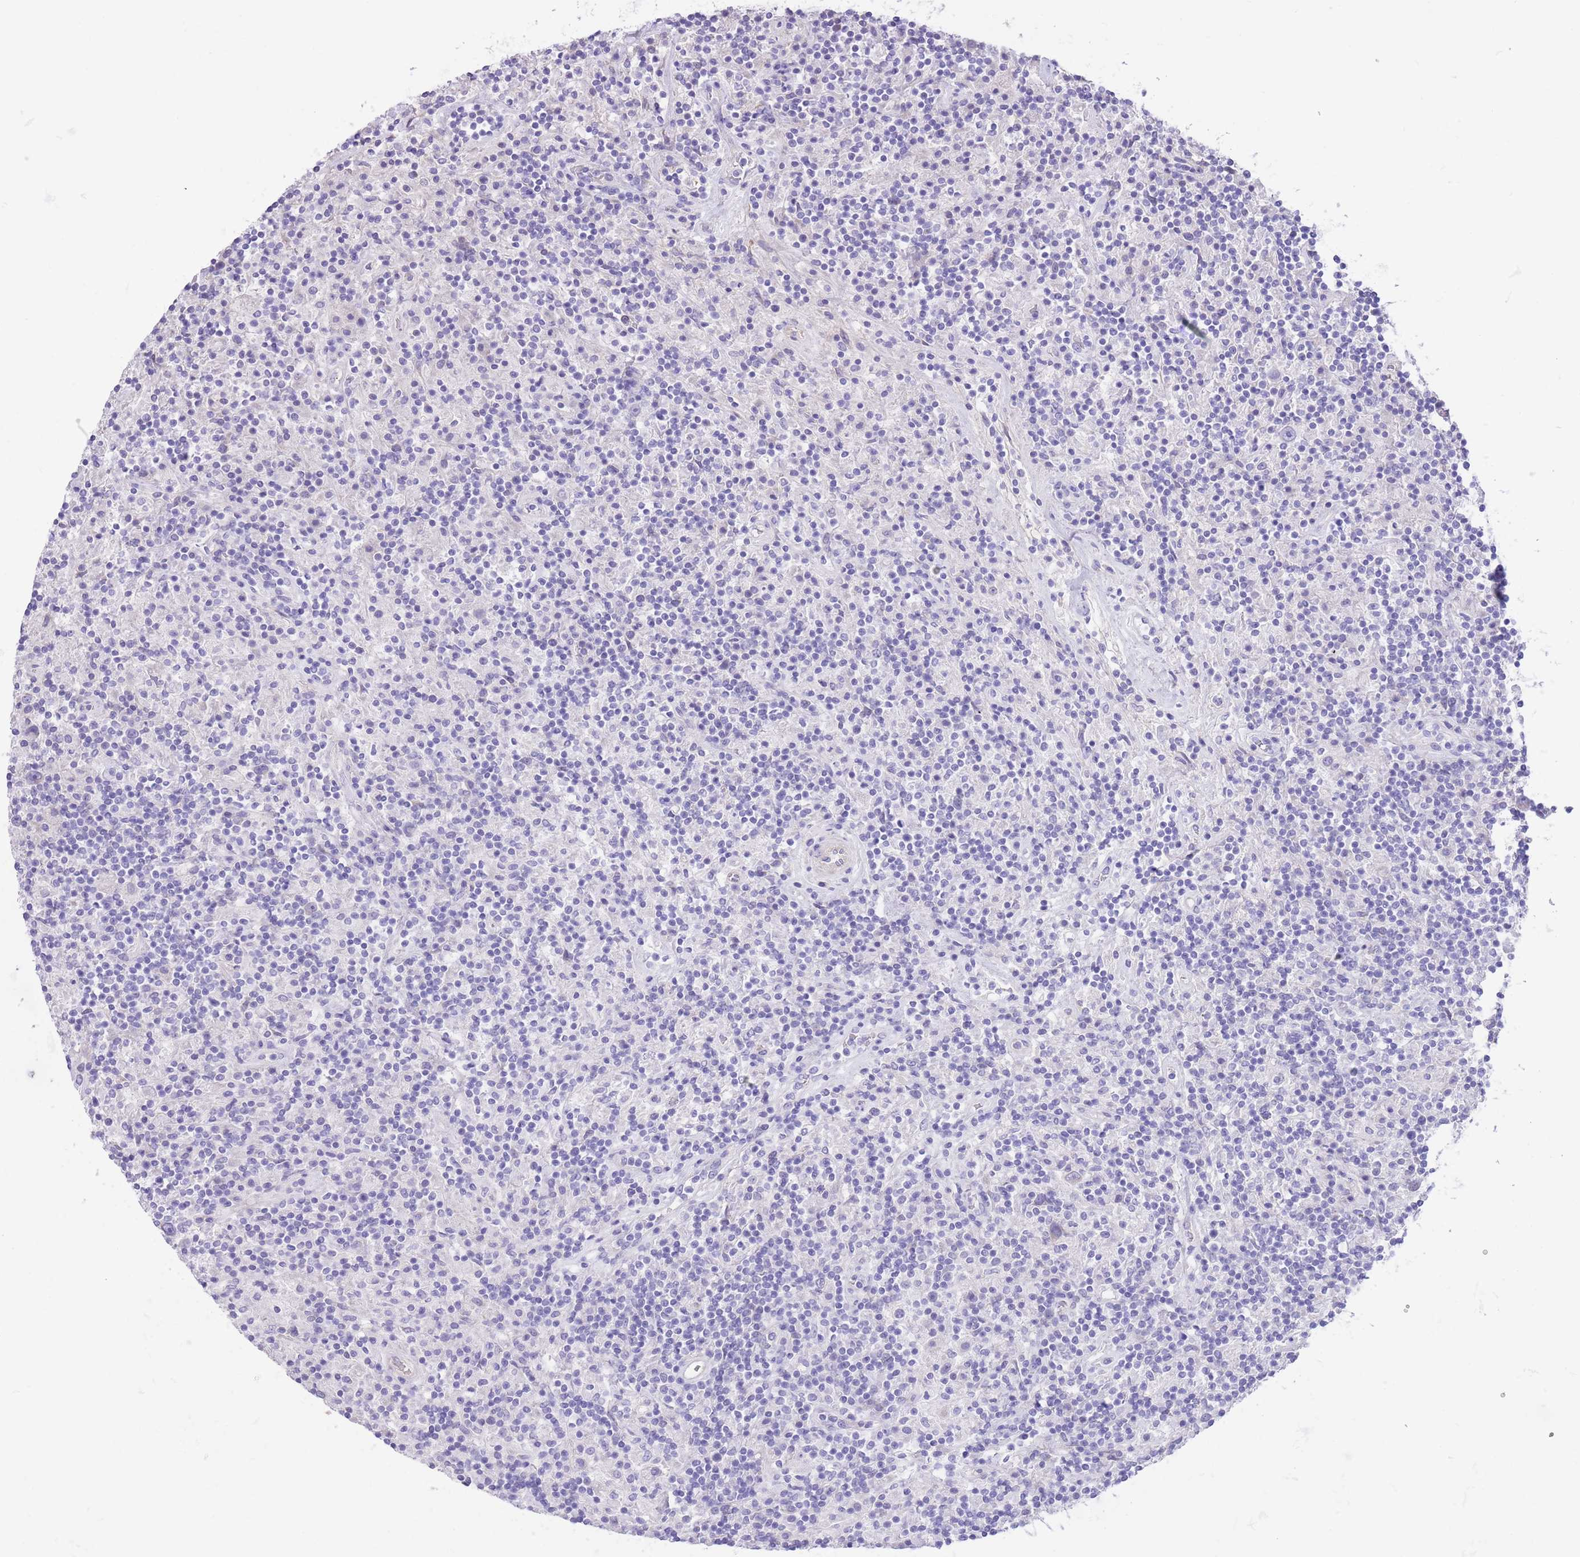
{"staining": {"intensity": "negative", "quantity": "none", "location": "none"}, "tissue": "lymphoma", "cell_type": "Tumor cells", "image_type": "cancer", "snomed": [{"axis": "morphology", "description": "Hodgkin's disease, NOS"}, {"axis": "topography", "description": "Lymph node"}], "caption": "This is an immunohistochemistry image of Hodgkin's disease. There is no staining in tumor cells.", "gene": "RHOU", "patient": {"sex": "male", "age": 70}}